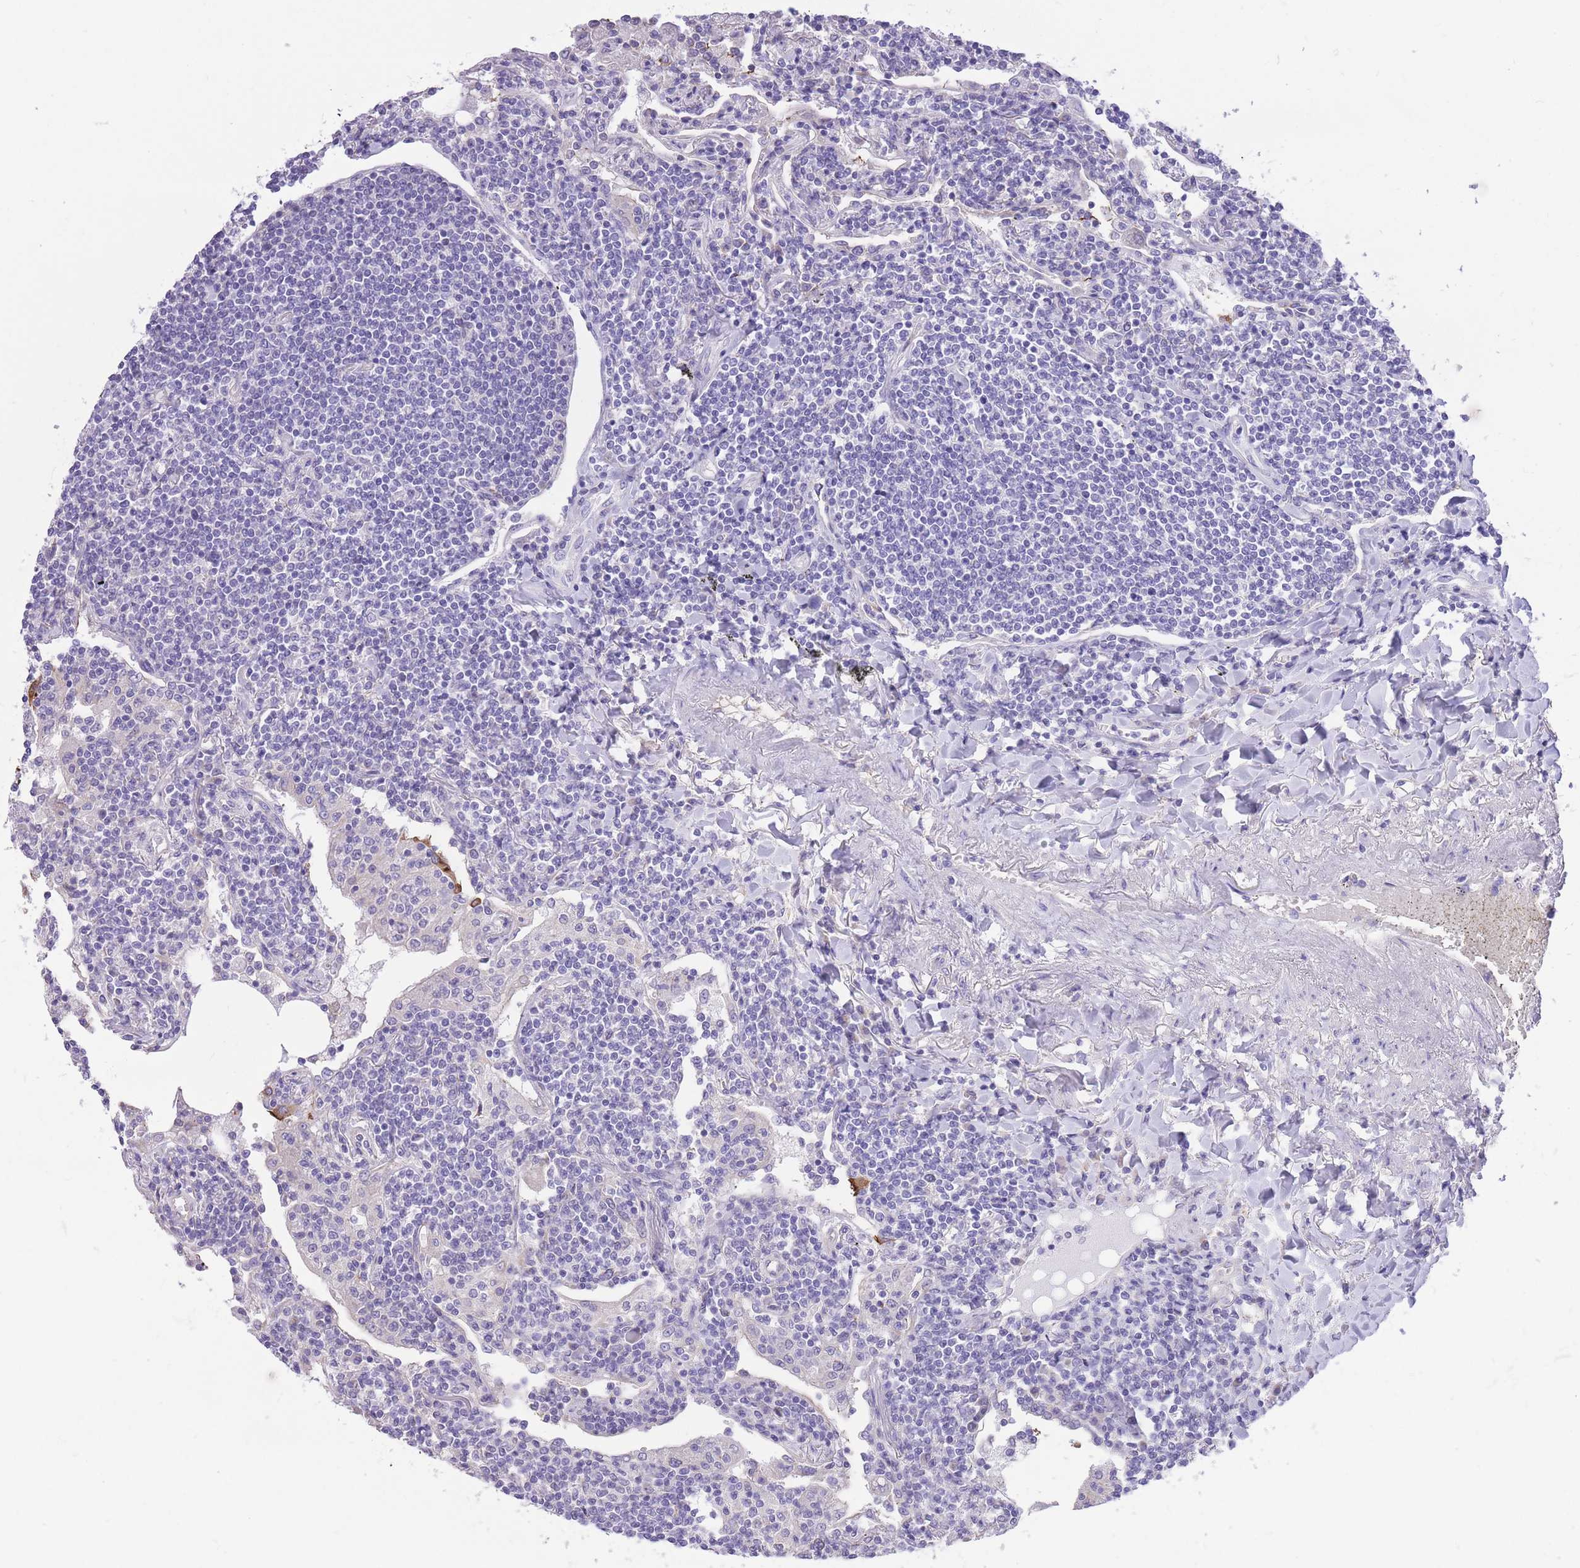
{"staining": {"intensity": "negative", "quantity": "none", "location": "none"}, "tissue": "lymphoma", "cell_type": "Tumor cells", "image_type": "cancer", "snomed": [{"axis": "morphology", "description": "Malignant lymphoma, non-Hodgkin's type, Low grade"}, {"axis": "topography", "description": "Lung"}], "caption": "Immunohistochemistry (IHC) photomicrograph of lymphoma stained for a protein (brown), which demonstrates no staining in tumor cells. Nuclei are stained in blue.", "gene": "RHOU", "patient": {"sex": "female", "age": 71}}